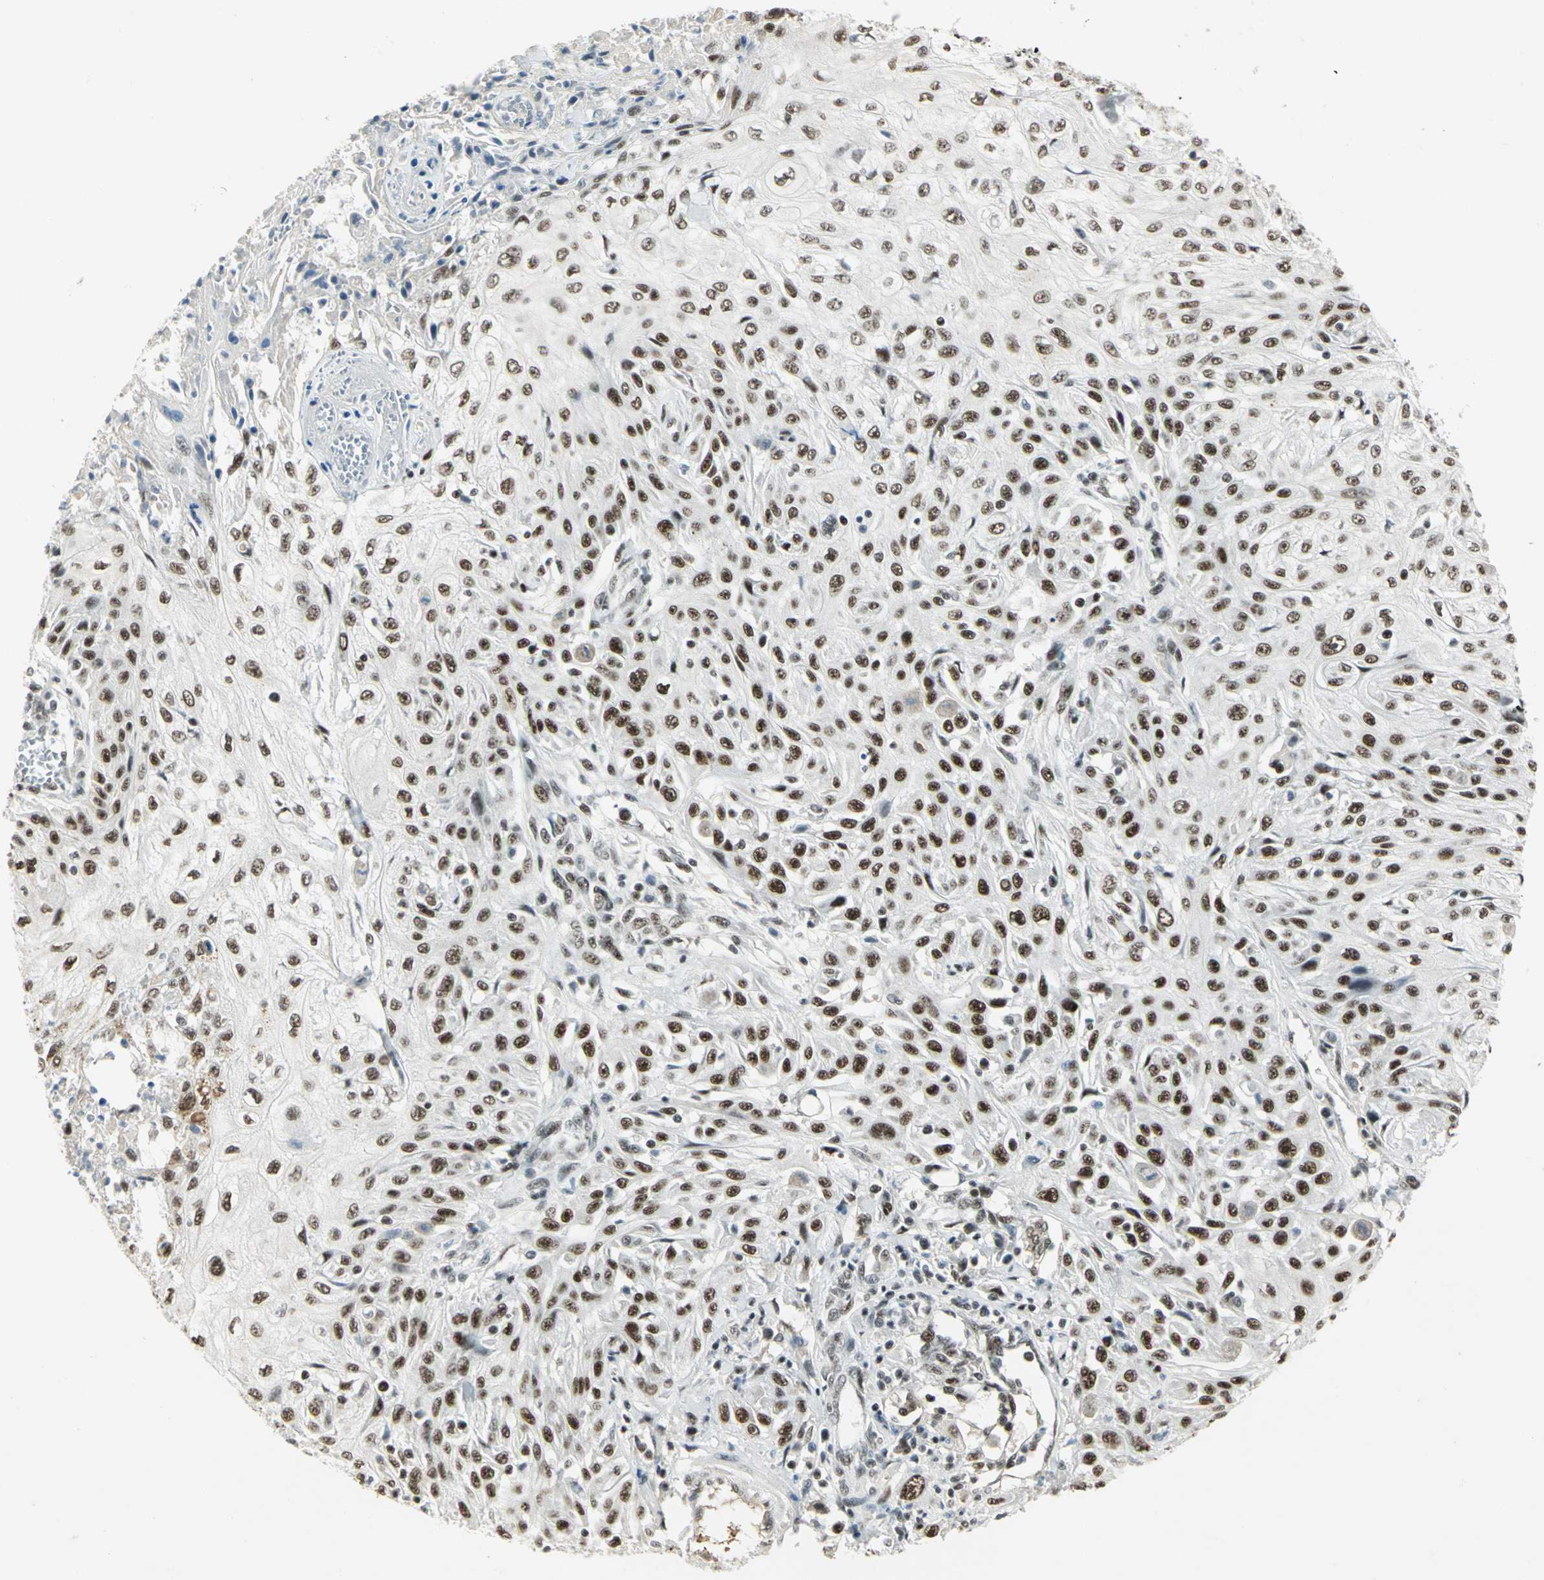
{"staining": {"intensity": "strong", "quantity": ">75%", "location": "nuclear"}, "tissue": "skin cancer", "cell_type": "Tumor cells", "image_type": "cancer", "snomed": [{"axis": "morphology", "description": "Squamous cell carcinoma, NOS"}, {"axis": "topography", "description": "Skin"}], "caption": "Skin cancer (squamous cell carcinoma) was stained to show a protein in brown. There is high levels of strong nuclear expression in approximately >75% of tumor cells.", "gene": "CCNT1", "patient": {"sex": "male", "age": 75}}